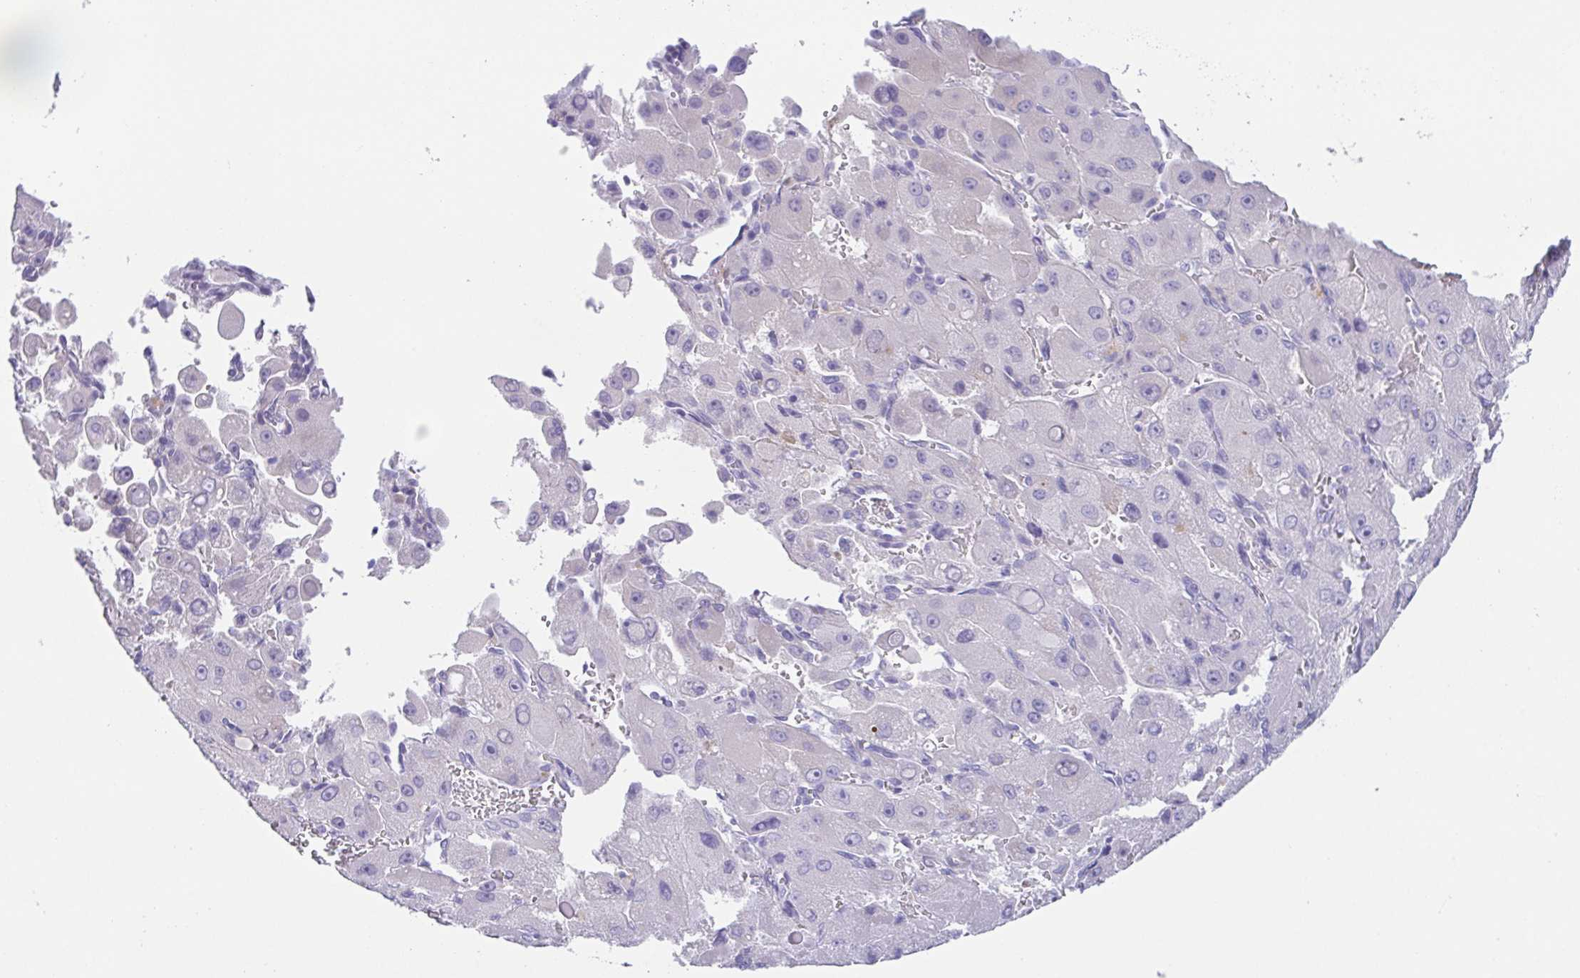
{"staining": {"intensity": "negative", "quantity": "none", "location": "none"}, "tissue": "liver cancer", "cell_type": "Tumor cells", "image_type": "cancer", "snomed": [{"axis": "morphology", "description": "Carcinoma, Hepatocellular, NOS"}, {"axis": "topography", "description": "Liver"}], "caption": "The immunohistochemistry (IHC) micrograph has no significant staining in tumor cells of hepatocellular carcinoma (liver) tissue.", "gene": "HAPLN2", "patient": {"sex": "male", "age": 27}}